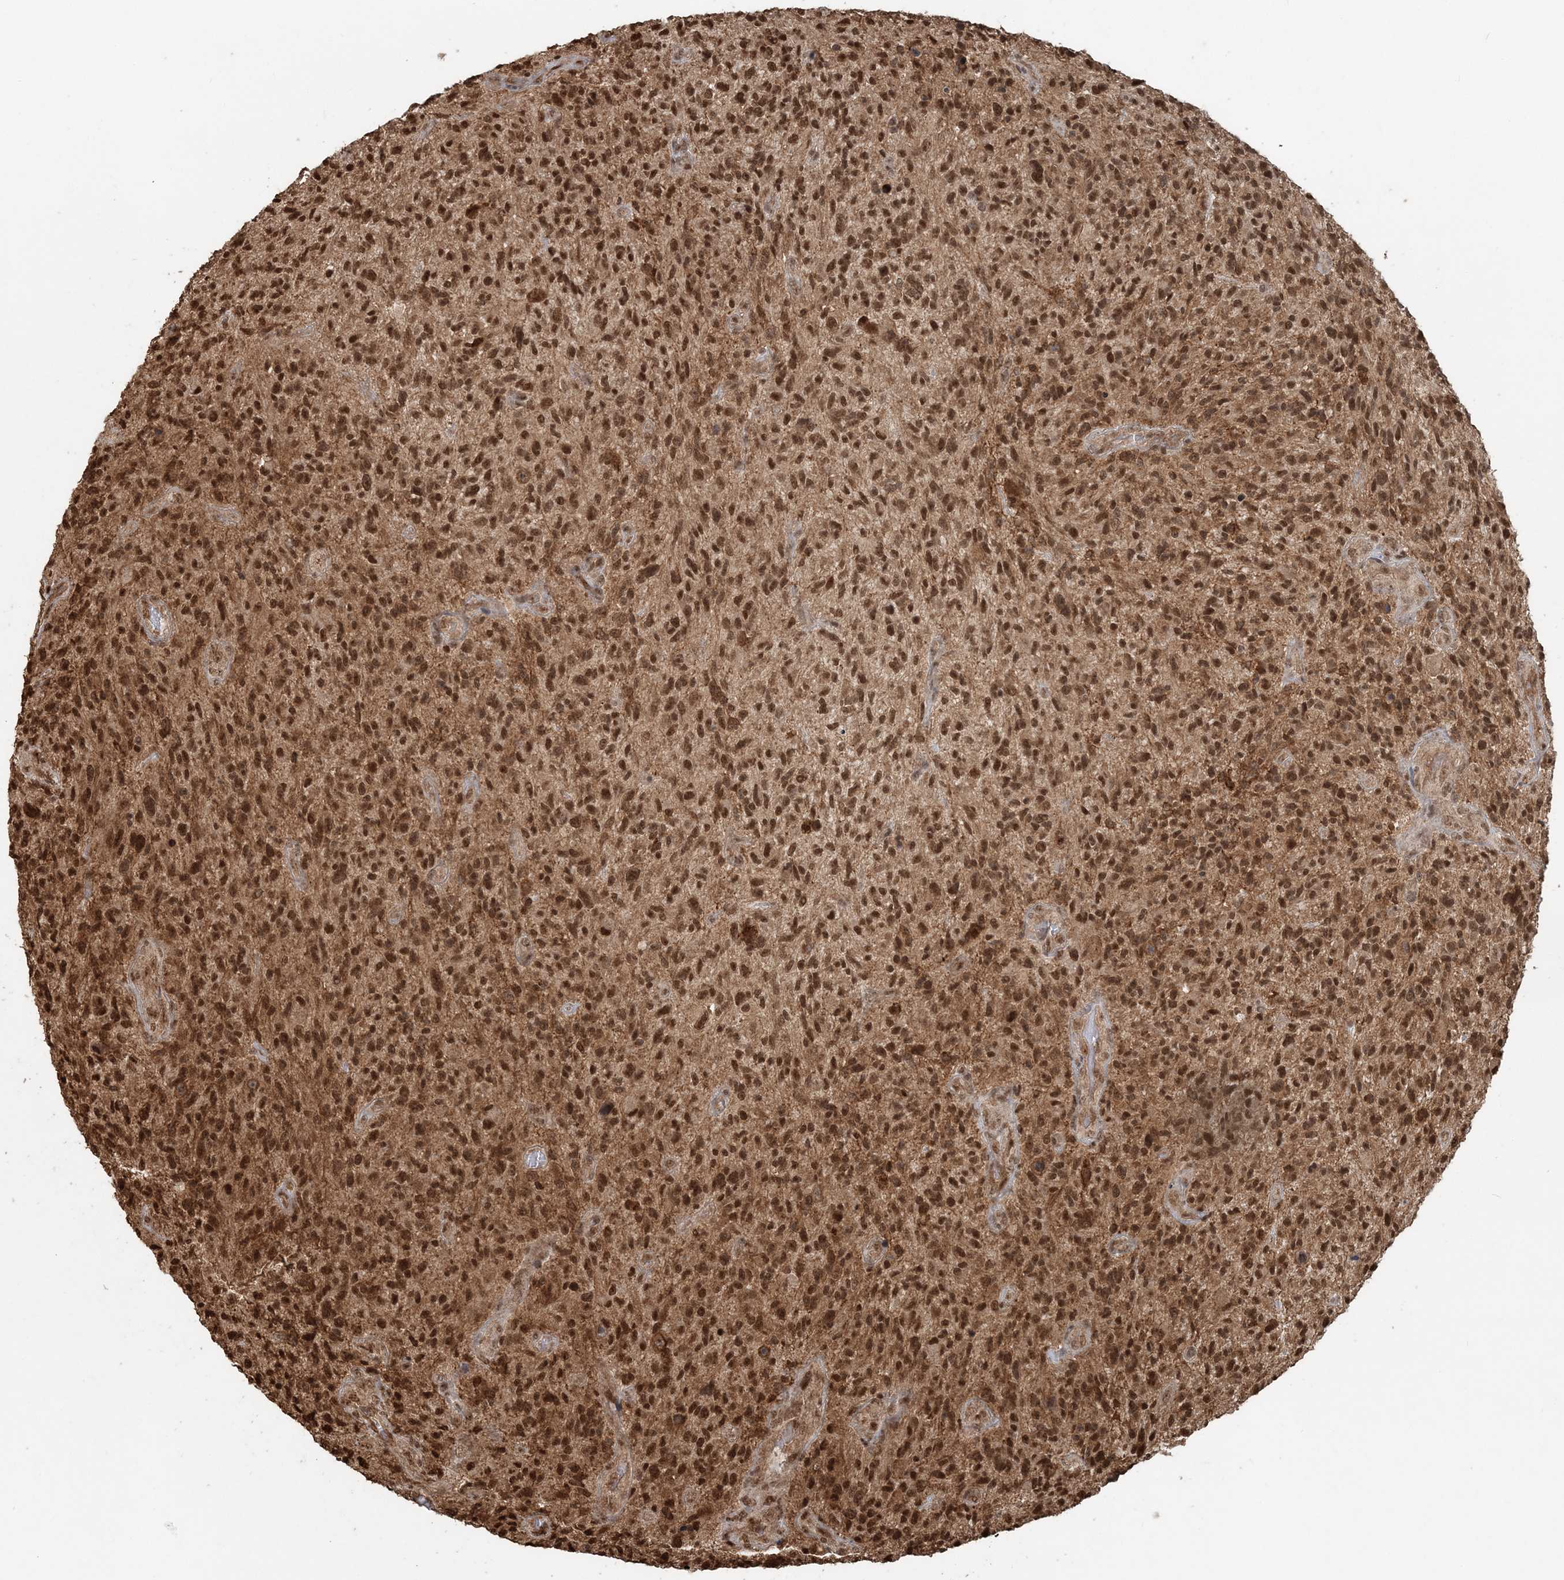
{"staining": {"intensity": "moderate", "quantity": ">75%", "location": "nuclear"}, "tissue": "glioma", "cell_type": "Tumor cells", "image_type": "cancer", "snomed": [{"axis": "morphology", "description": "Glioma, malignant, High grade"}, {"axis": "topography", "description": "Brain"}], "caption": "Malignant glioma (high-grade) was stained to show a protein in brown. There is medium levels of moderate nuclear expression in approximately >75% of tumor cells.", "gene": "ARHGAP35", "patient": {"sex": "male", "age": 47}}